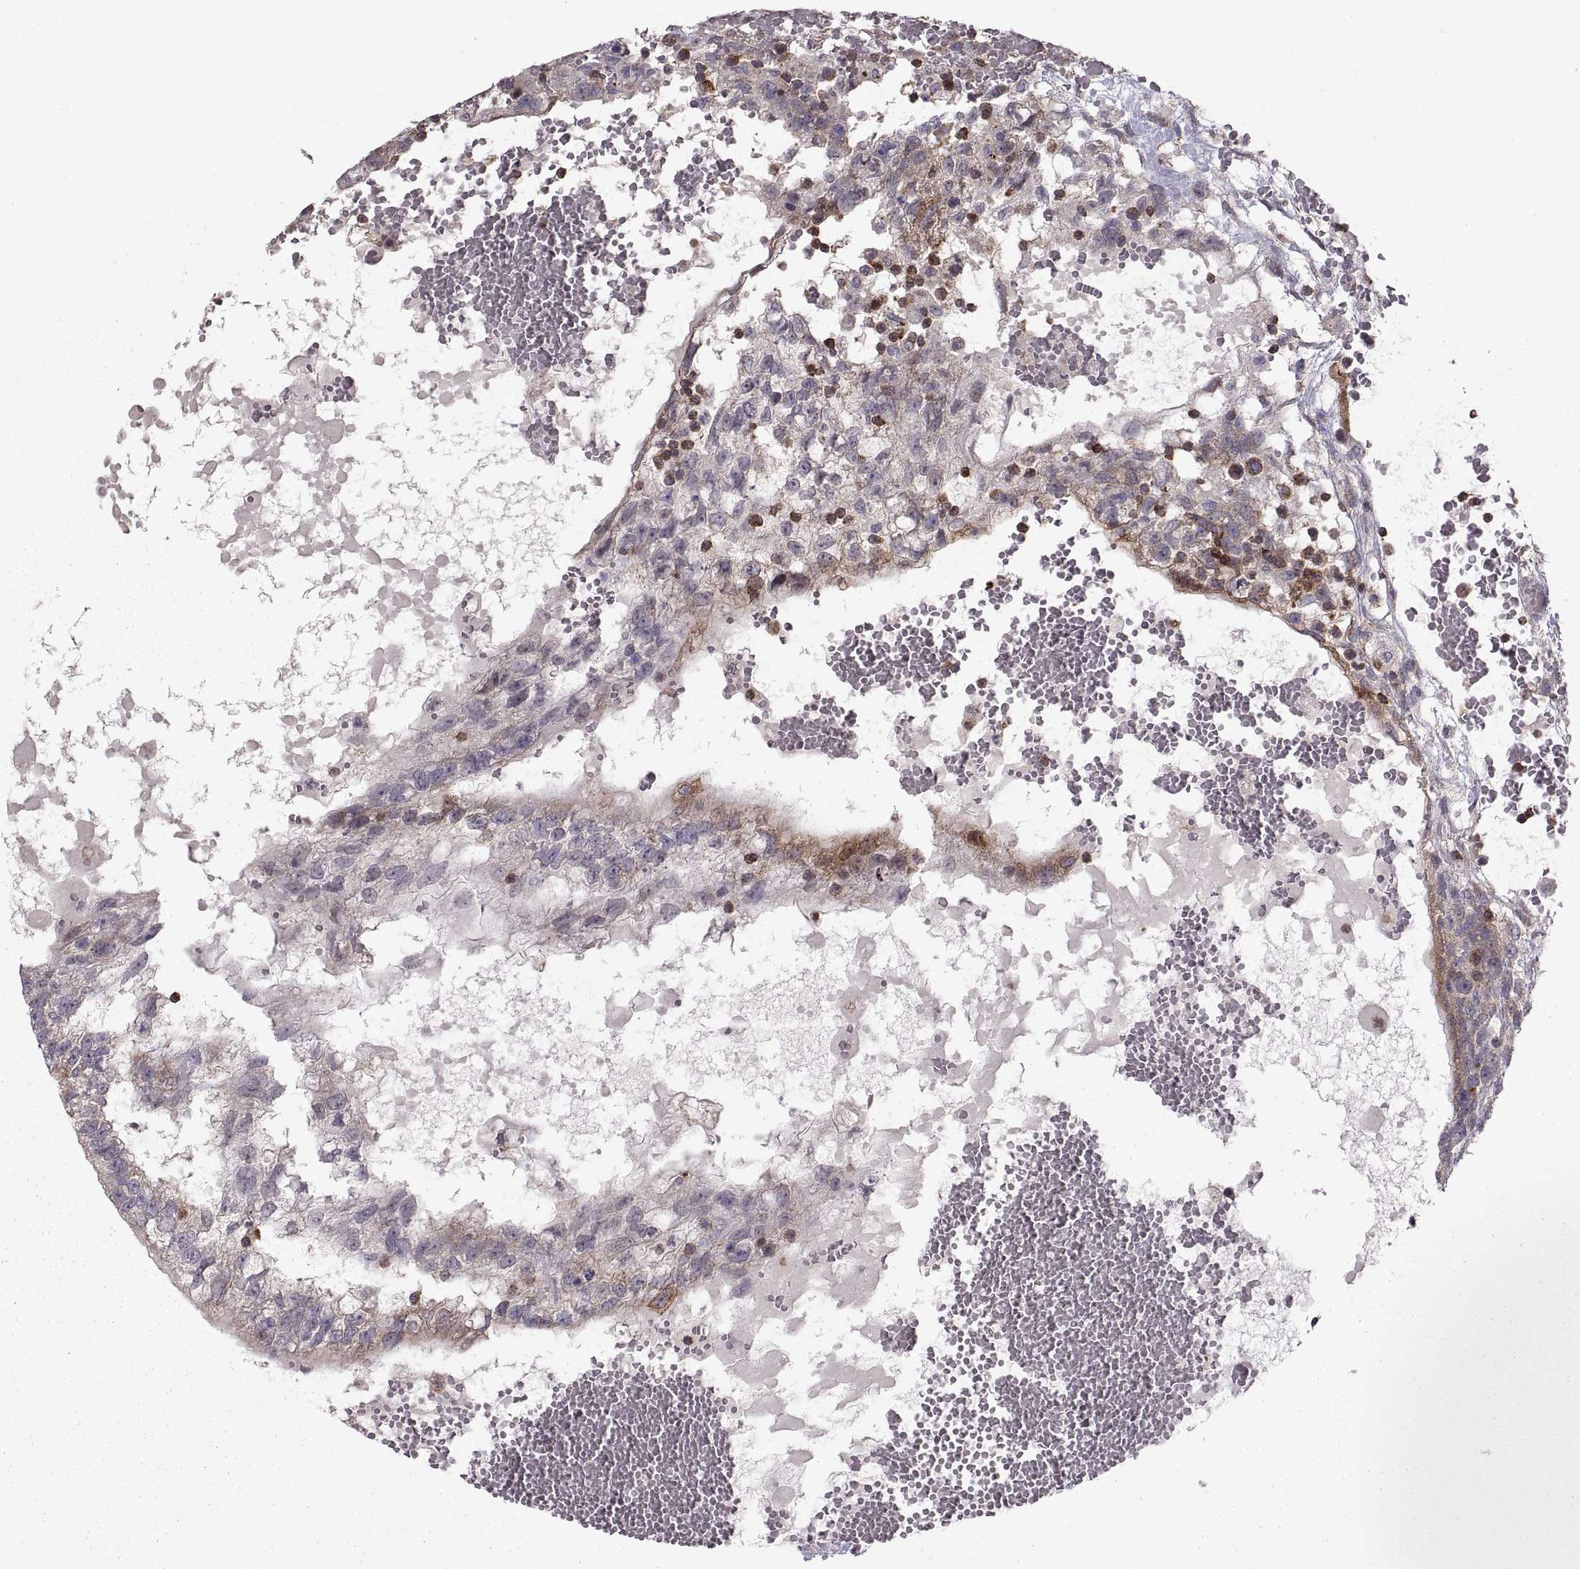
{"staining": {"intensity": "moderate", "quantity": "<25%", "location": "cytoplasmic/membranous"}, "tissue": "testis cancer", "cell_type": "Tumor cells", "image_type": "cancer", "snomed": [{"axis": "morphology", "description": "Normal tissue, NOS"}, {"axis": "morphology", "description": "Carcinoma, Embryonal, NOS"}, {"axis": "topography", "description": "Testis"}, {"axis": "topography", "description": "Epididymis"}], "caption": "IHC (DAB) staining of embryonal carcinoma (testis) displays moderate cytoplasmic/membranous protein expression in approximately <25% of tumor cells.", "gene": "EZR", "patient": {"sex": "male", "age": 32}}